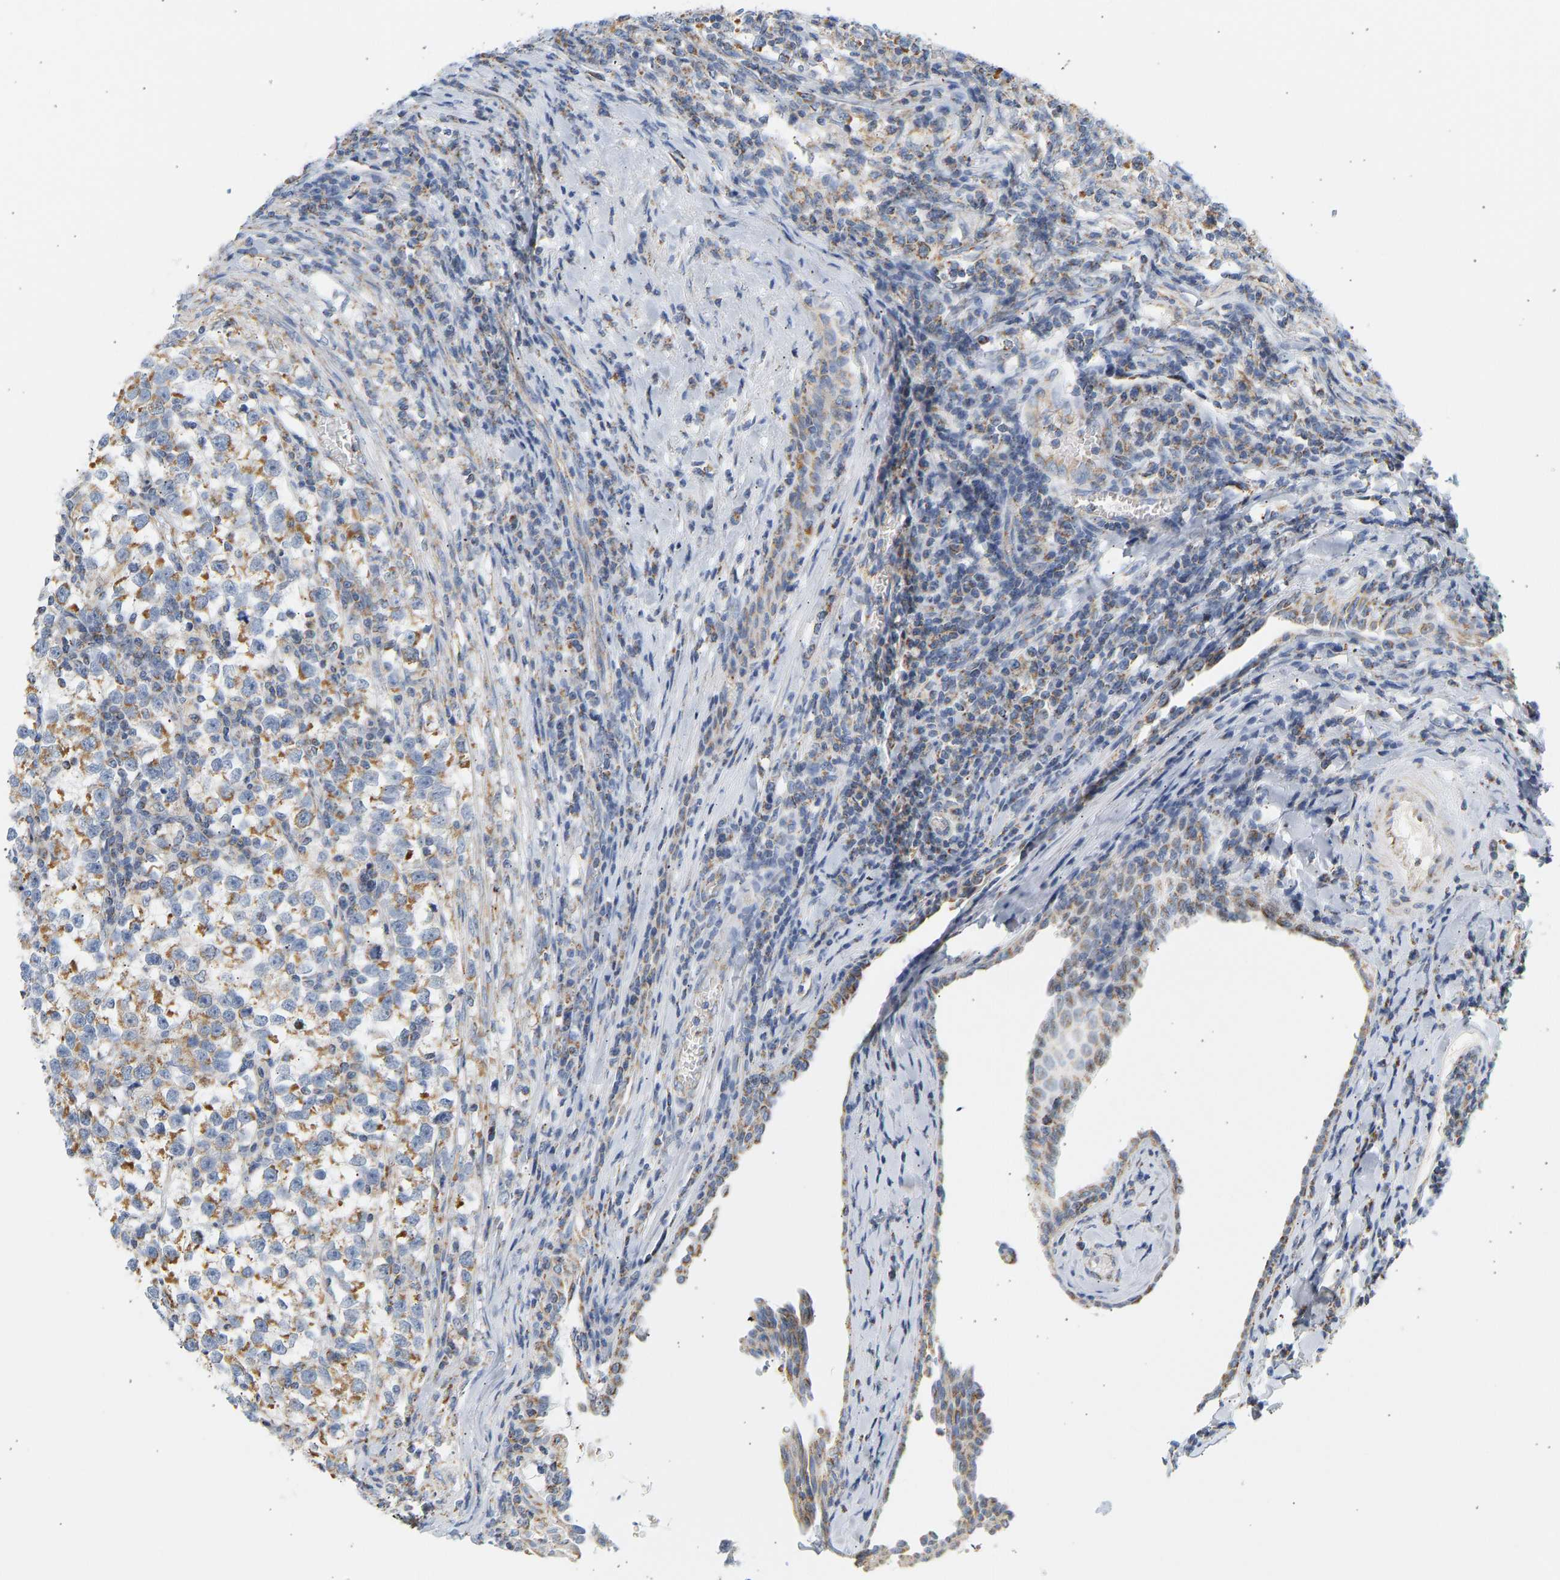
{"staining": {"intensity": "moderate", "quantity": ">75%", "location": "cytoplasmic/membranous"}, "tissue": "testis cancer", "cell_type": "Tumor cells", "image_type": "cancer", "snomed": [{"axis": "morphology", "description": "Normal tissue, NOS"}, {"axis": "morphology", "description": "Seminoma, NOS"}, {"axis": "topography", "description": "Testis"}], "caption": "Protein expression analysis of human testis seminoma reveals moderate cytoplasmic/membranous positivity in about >75% of tumor cells.", "gene": "GRPEL2", "patient": {"sex": "male", "age": 43}}